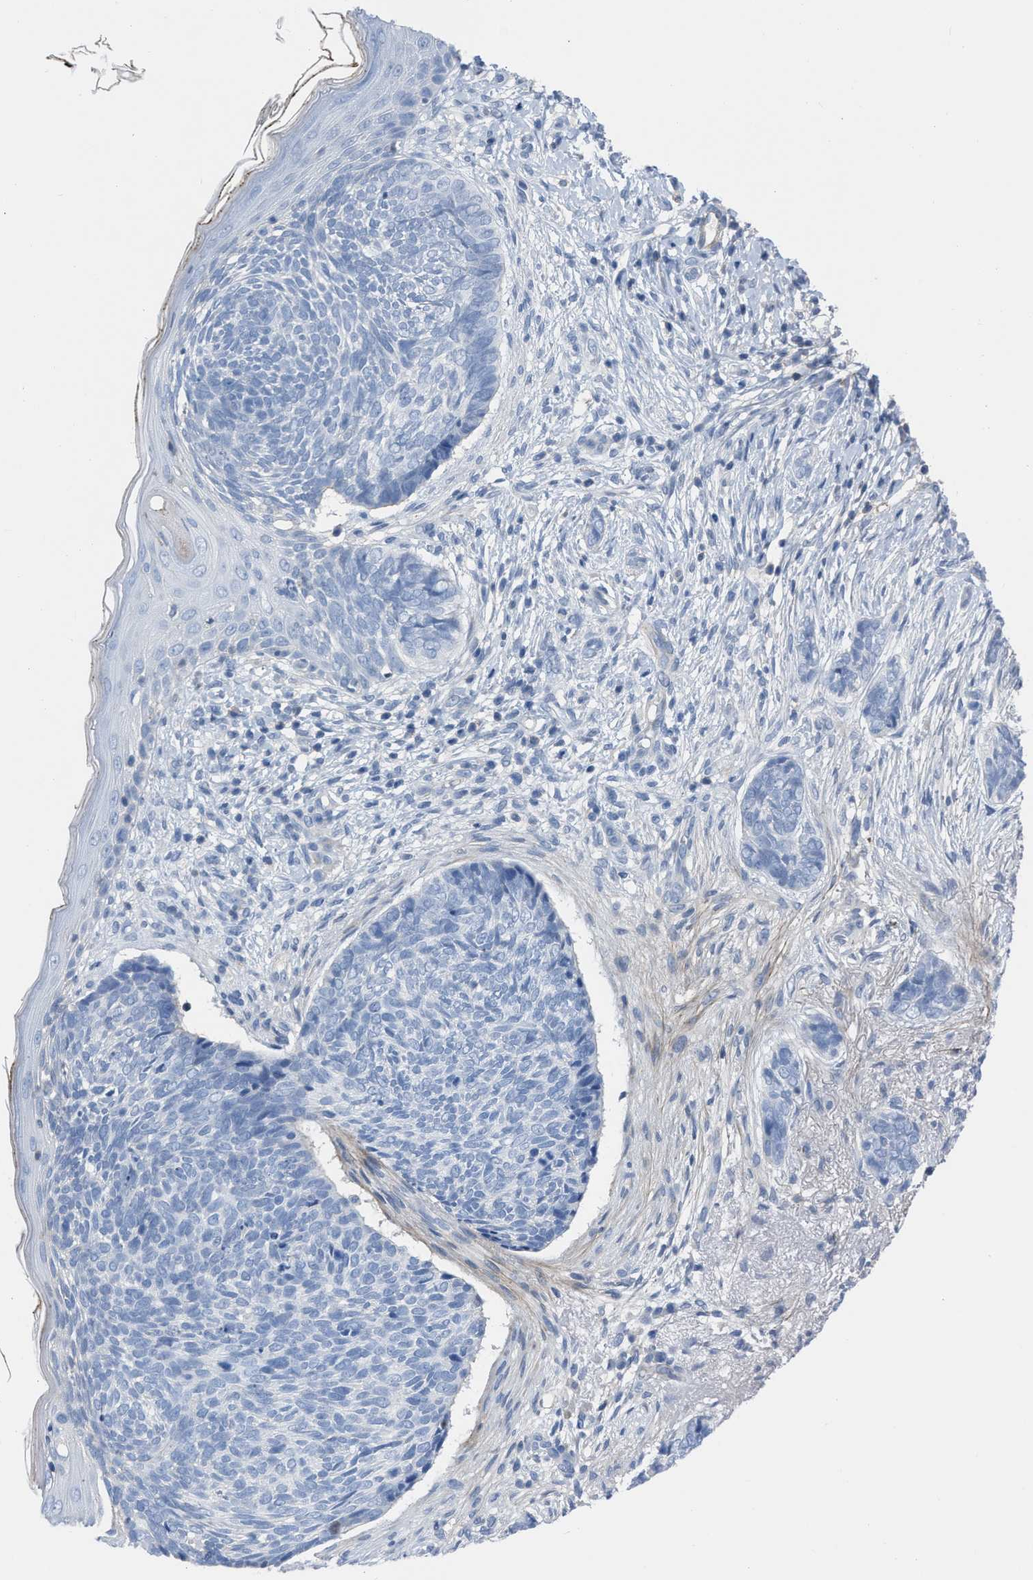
{"staining": {"intensity": "negative", "quantity": "none", "location": "none"}, "tissue": "skin cancer", "cell_type": "Tumor cells", "image_type": "cancer", "snomed": [{"axis": "morphology", "description": "Basal cell carcinoma"}, {"axis": "topography", "description": "Skin"}], "caption": "IHC of skin cancer (basal cell carcinoma) shows no positivity in tumor cells.", "gene": "PRMT2", "patient": {"sex": "female", "age": 84}}